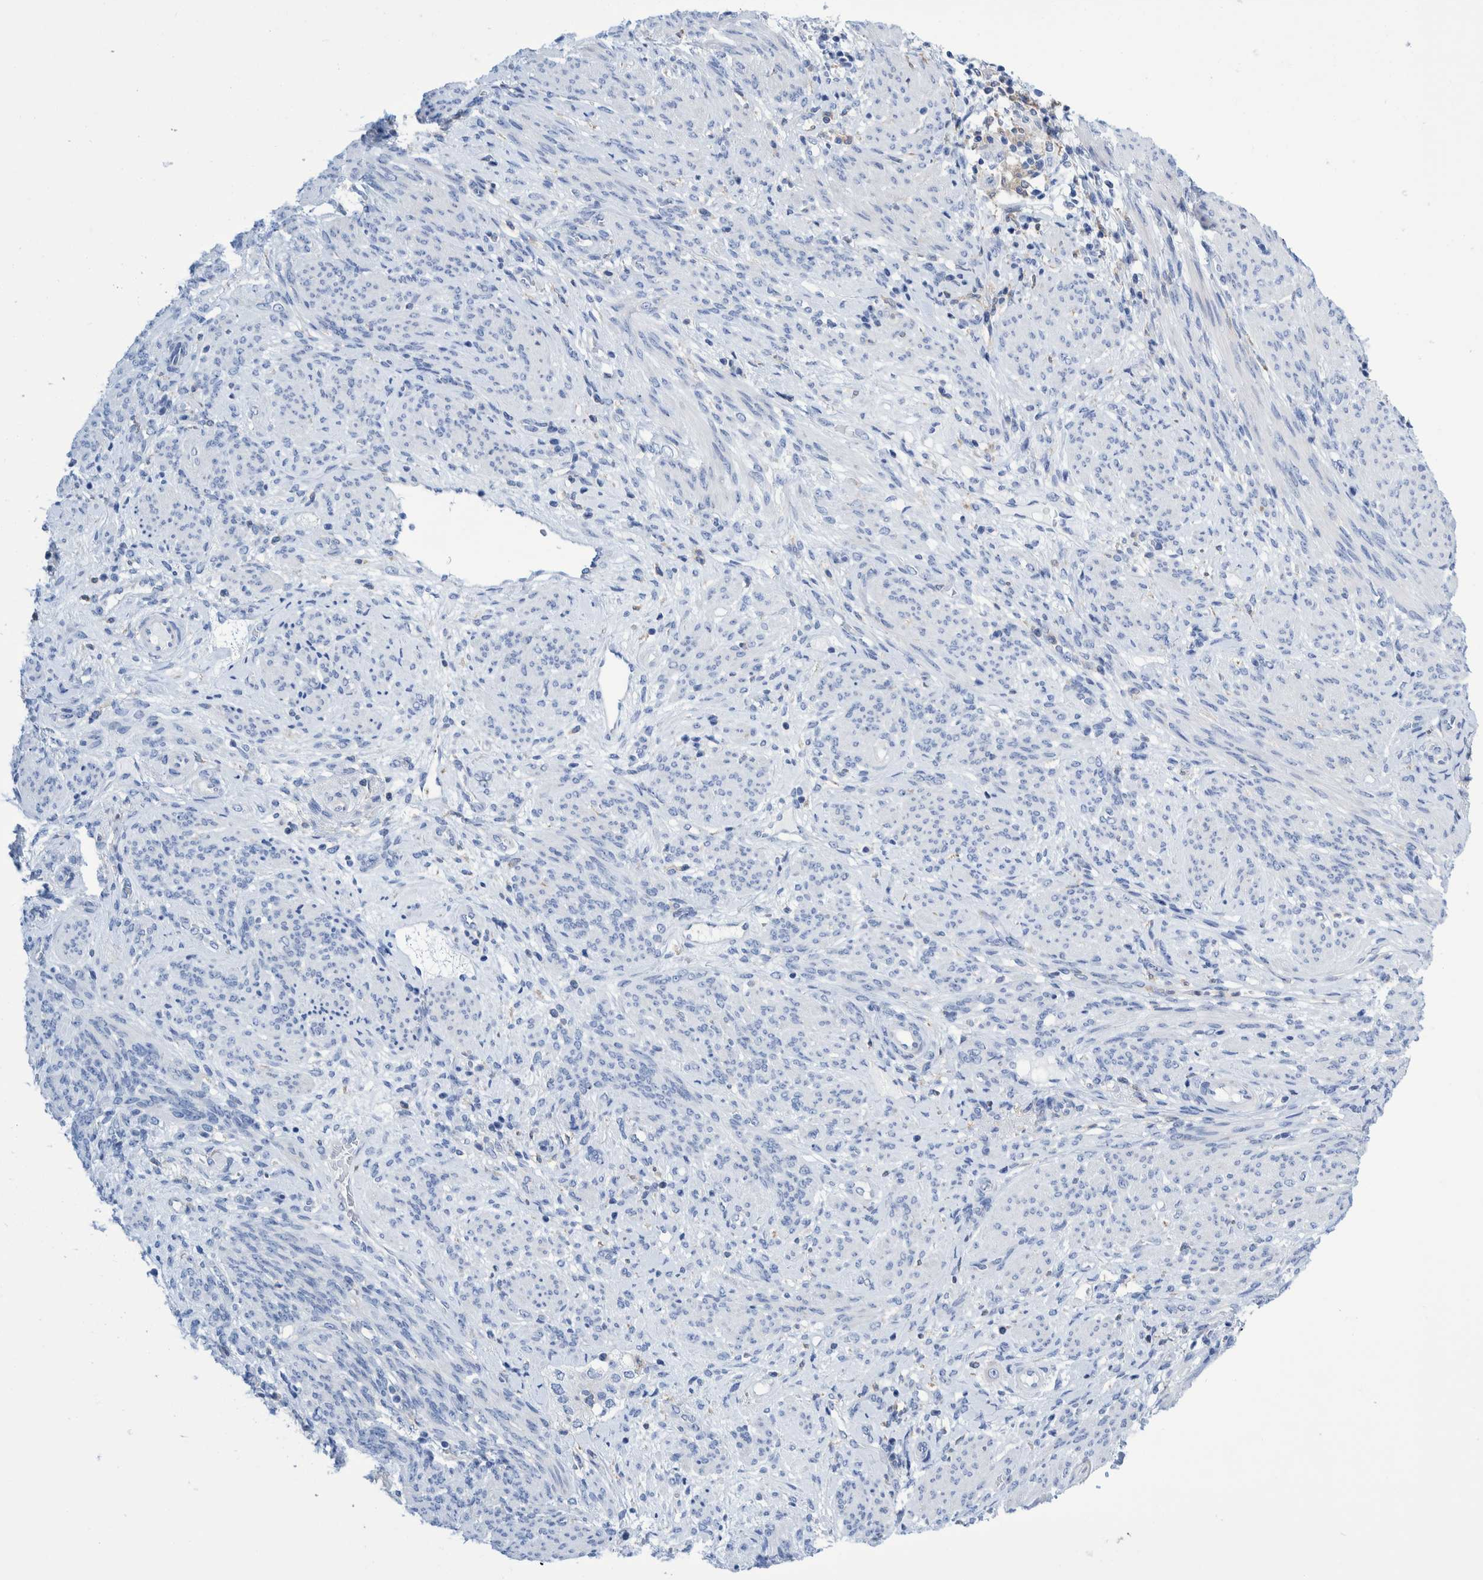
{"staining": {"intensity": "negative", "quantity": "none", "location": "none"}, "tissue": "endometrial cancer", "cell_type": "Tumor cells", "image_type": "cancer", "snomed": [{"axis": "morphology", "description": "Adenocarcinoma, NOS"}, {"axis": "topography", "description": "Endometrium"}], "caption": "This is an immunohistochemistry (IHC) image of human endometrial cancer (adenocarcinoma). There is no positivity in tumor cells.", "gene": "KRT14", "patient": {"sex": "female", "age": 85}}